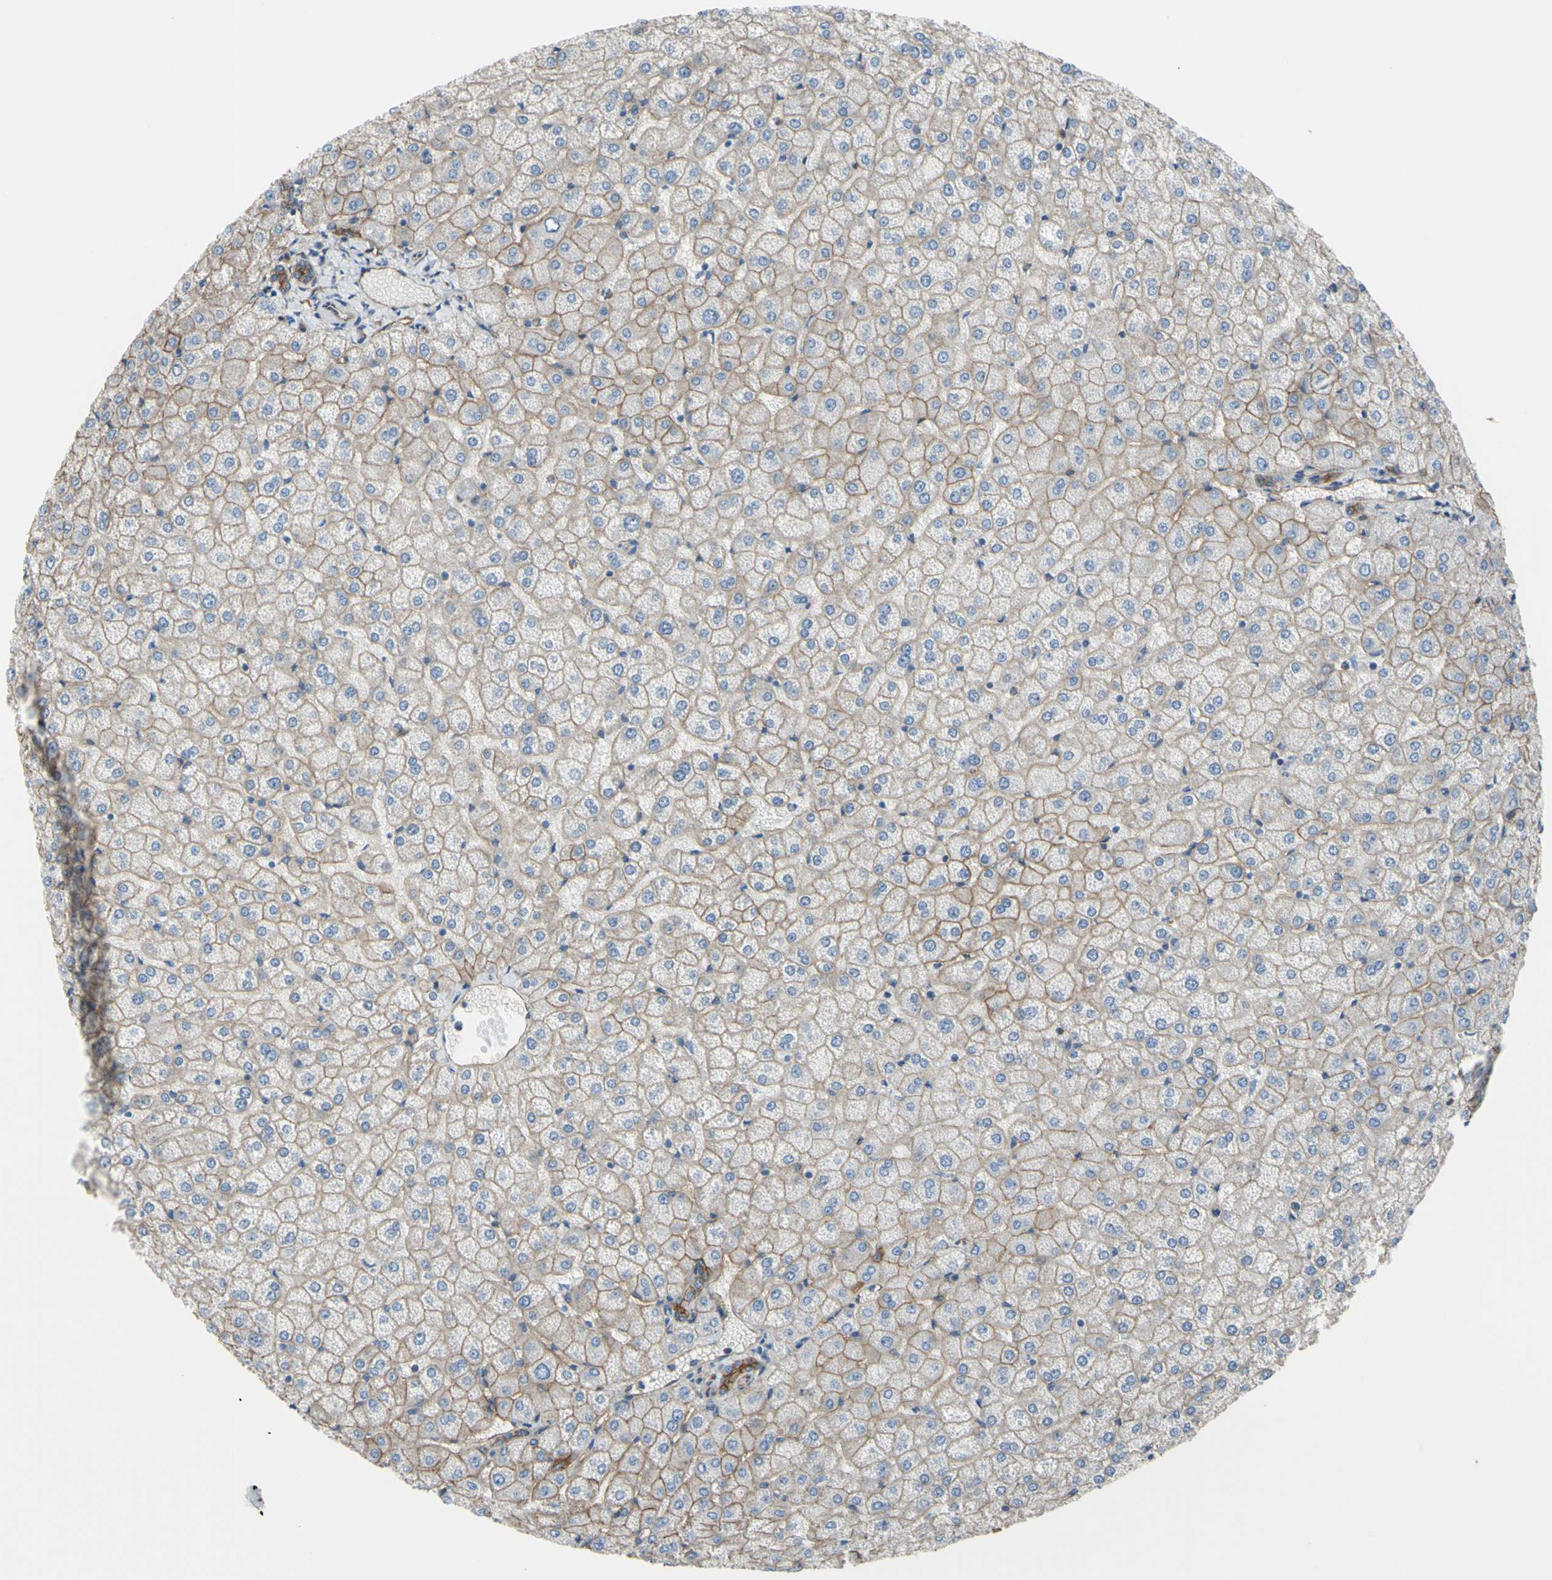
{"staining": {"intensity": "moderate", "quantity": ">75%", "location": "cytoplasmic/membranous"}, "tissue": "liver", "cell_type": "Cholangiocytes", "image_type": "normal", "snomed": [{"axis": "morphology", "description": "Normal tissue, NOS"}, {"axis": "topography", "description": "Liver"}], "caption": "Protein staining reveals moderate cytoplasmic/membranous staining in approximately >75% of cholangiocytes in normal liver. (DAB (3,3'-diaminobenzidine) IHC, brown staining for protein, blue staining for nuclei).", "gene": "TPBG", "patient": {"sex": "female", "age": 32}}